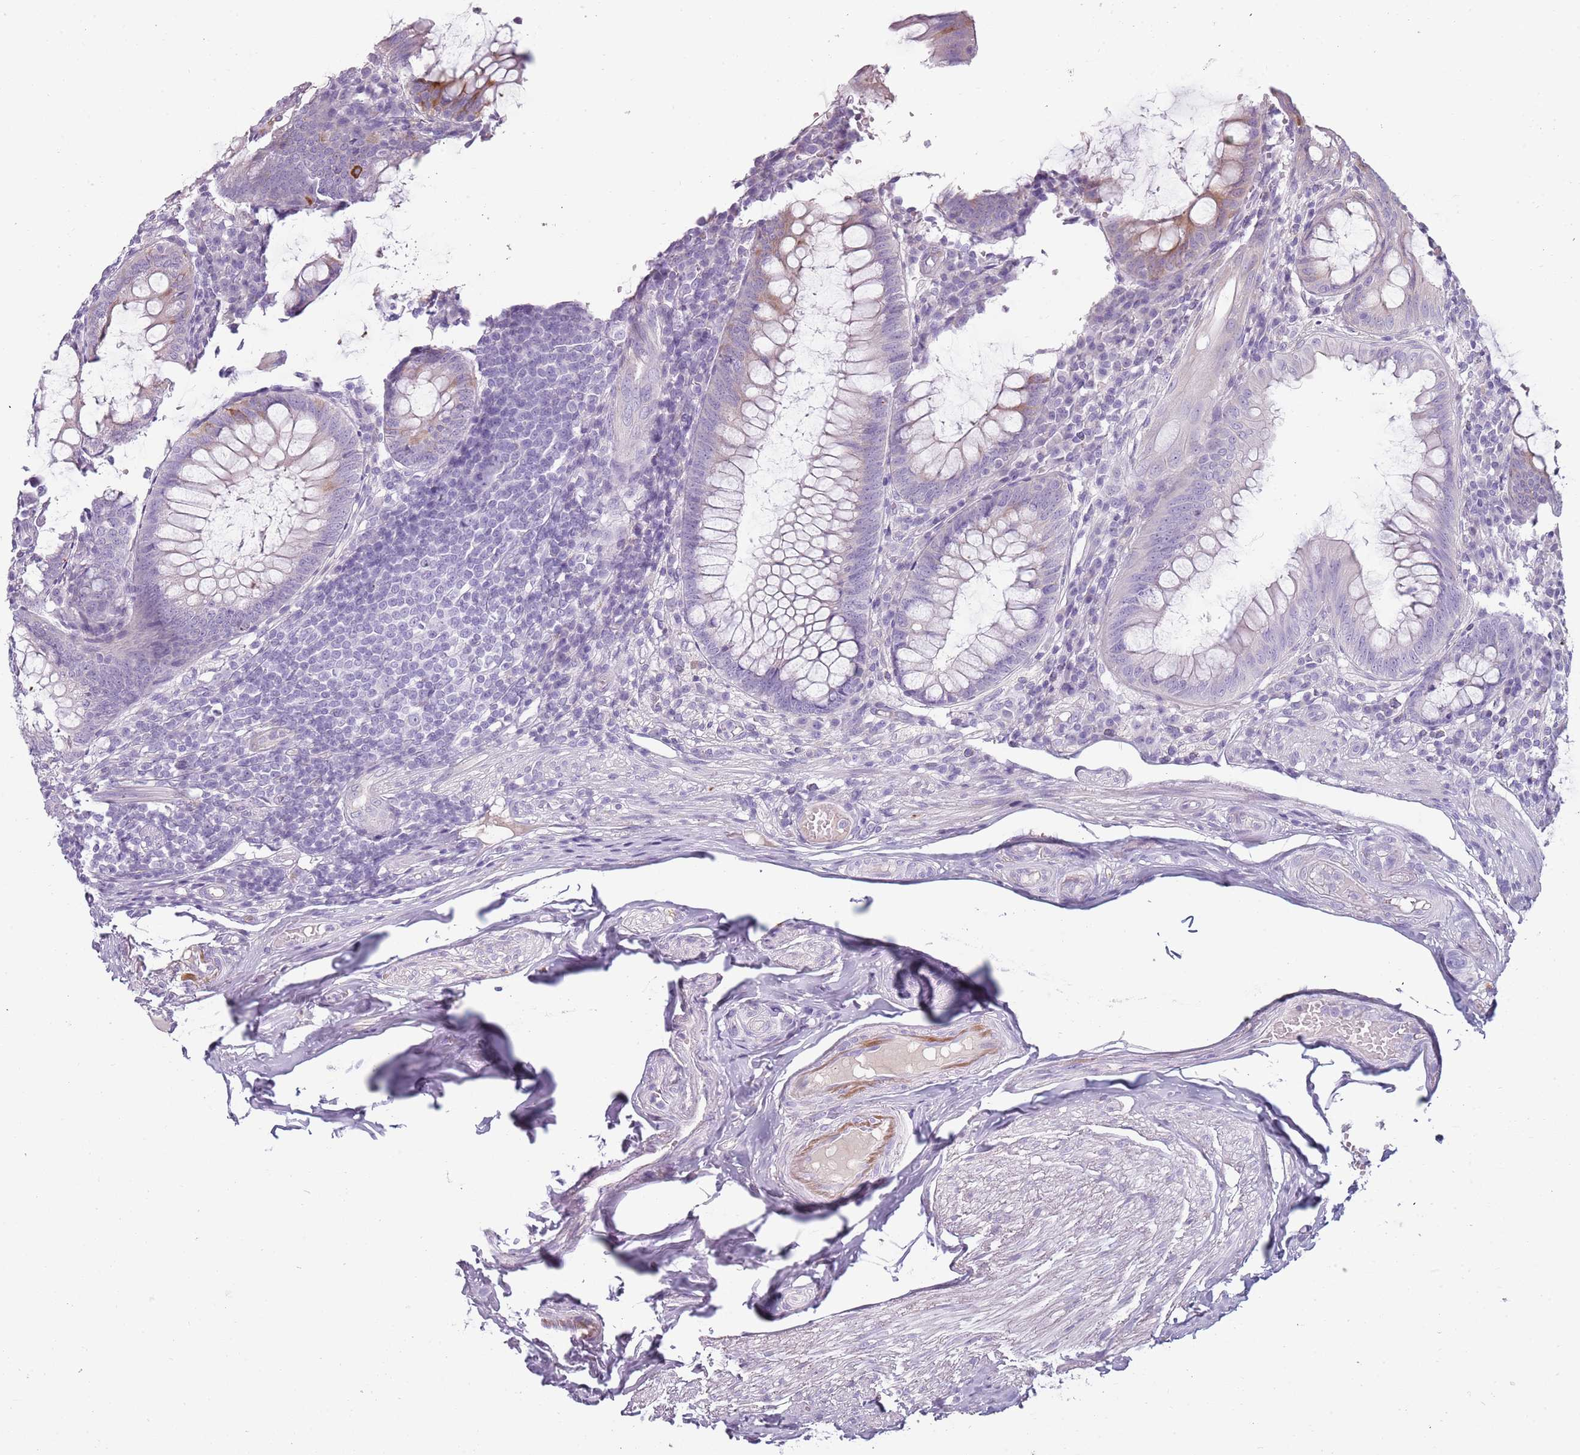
{"staining": {"intensity": "moderate", "quantity": "25%-75%", "location": "cytoplasmic/membranous"}, "tissue": "appendix", "cell_type": "Glandular cells", "image_type": "normal", "snomed": [{"axis": "morphology", "description": "Normal tissue, NOS"}, {"axis": "topography", "description": "Appendix"}], "caption": "IHC of normal appendix displays medium levels of moderate cytoplasmic/membranous positivity in approximately 25%-75% of glandular cells.", "gene": "TNFRSF6B", "patient": {"sex": "male", "age": 83}}